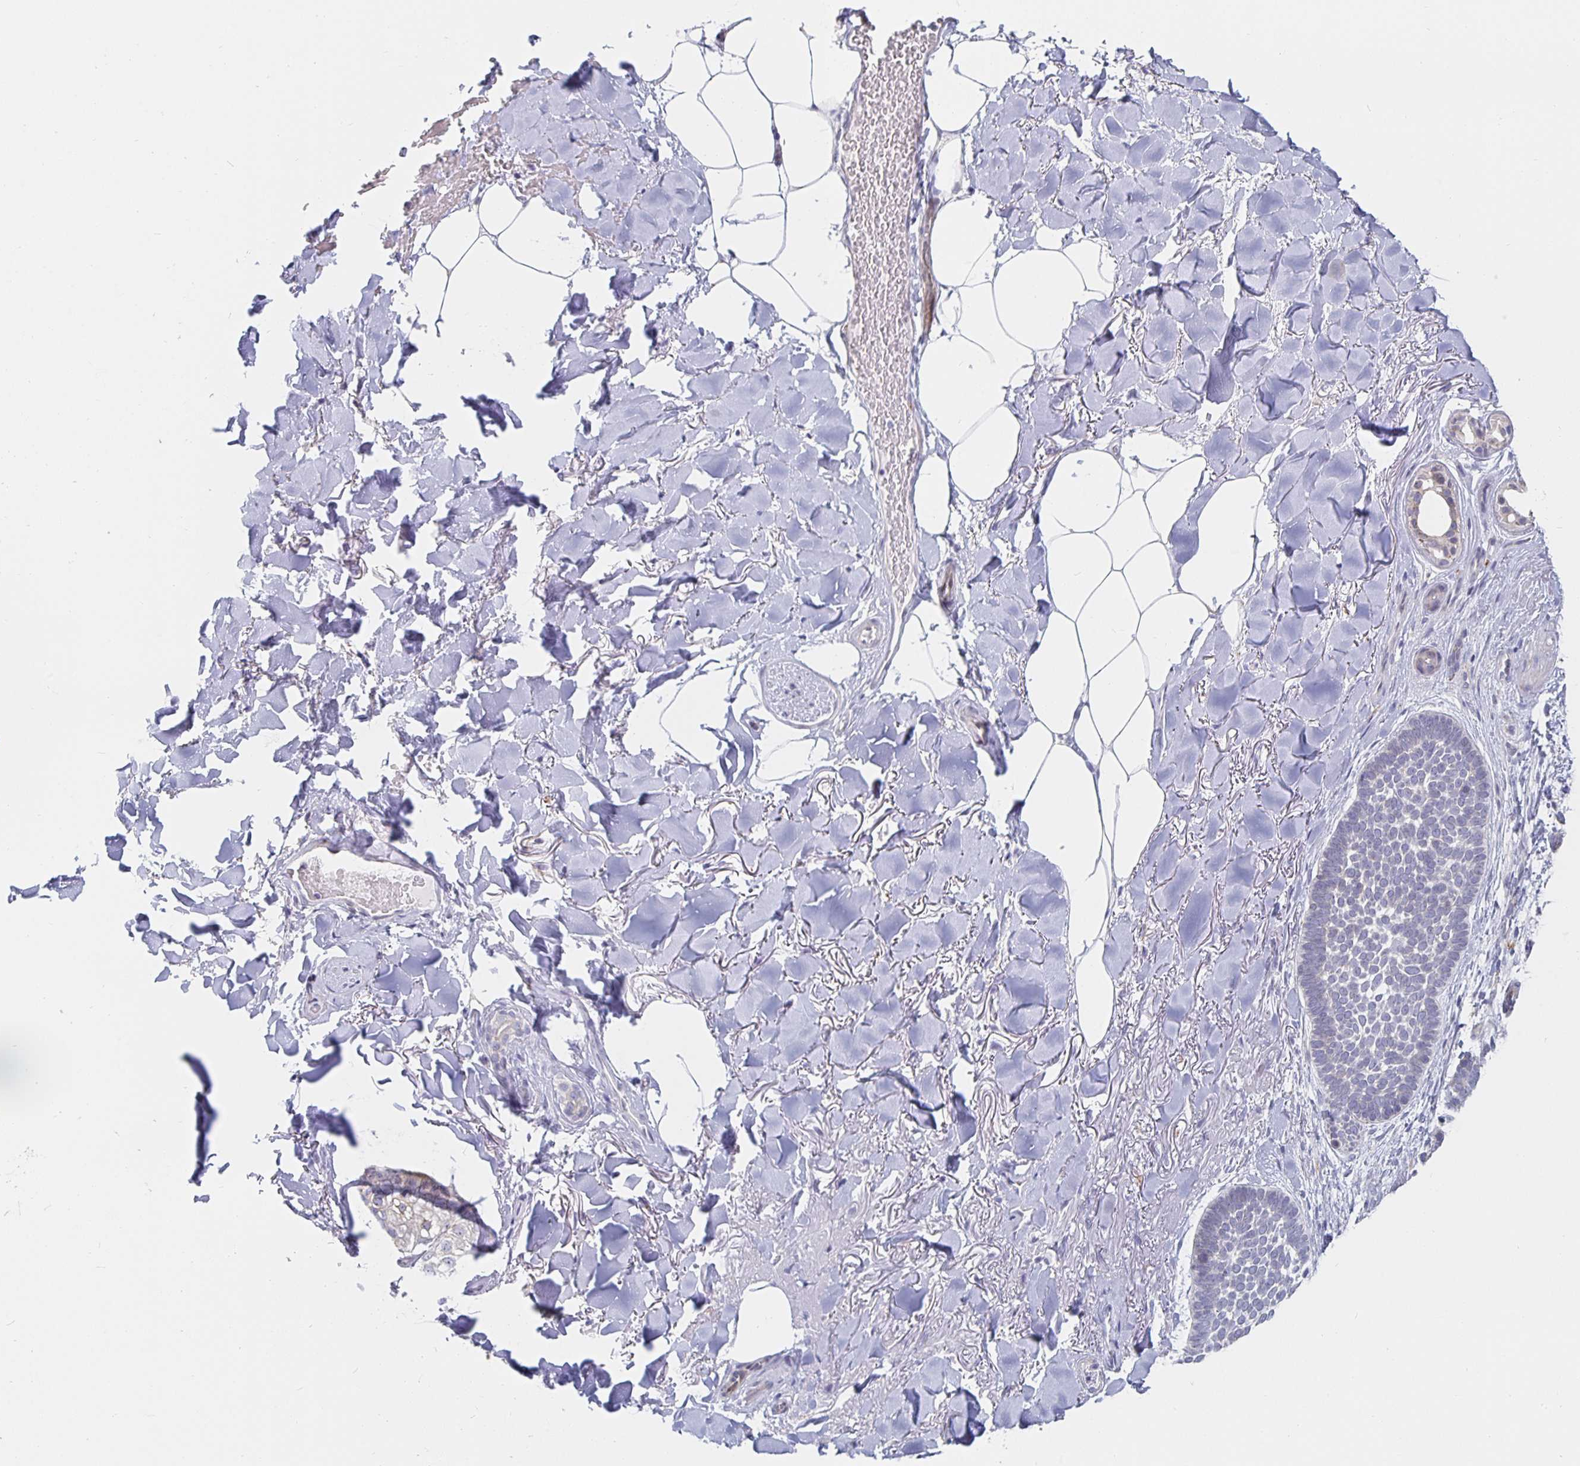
{"staining": {"intensity": "negative", "quantity": "none", "location": "none"}, "tissue": "skin cancer", "cell_type": "Tumor cells", "image_type": "cancer", "snomed": [{"axis": "morphology", "description": "Basal cell carcinoma"}, {"axis": "topography", "description": "Skin"}], "caption": "Human skin cancer stained for a protein using immunohistochemistry (IHC) demonstrates no staining in tumor cells.", "gene": "S100G", "patient": {"sex": "female", "age": 82}}